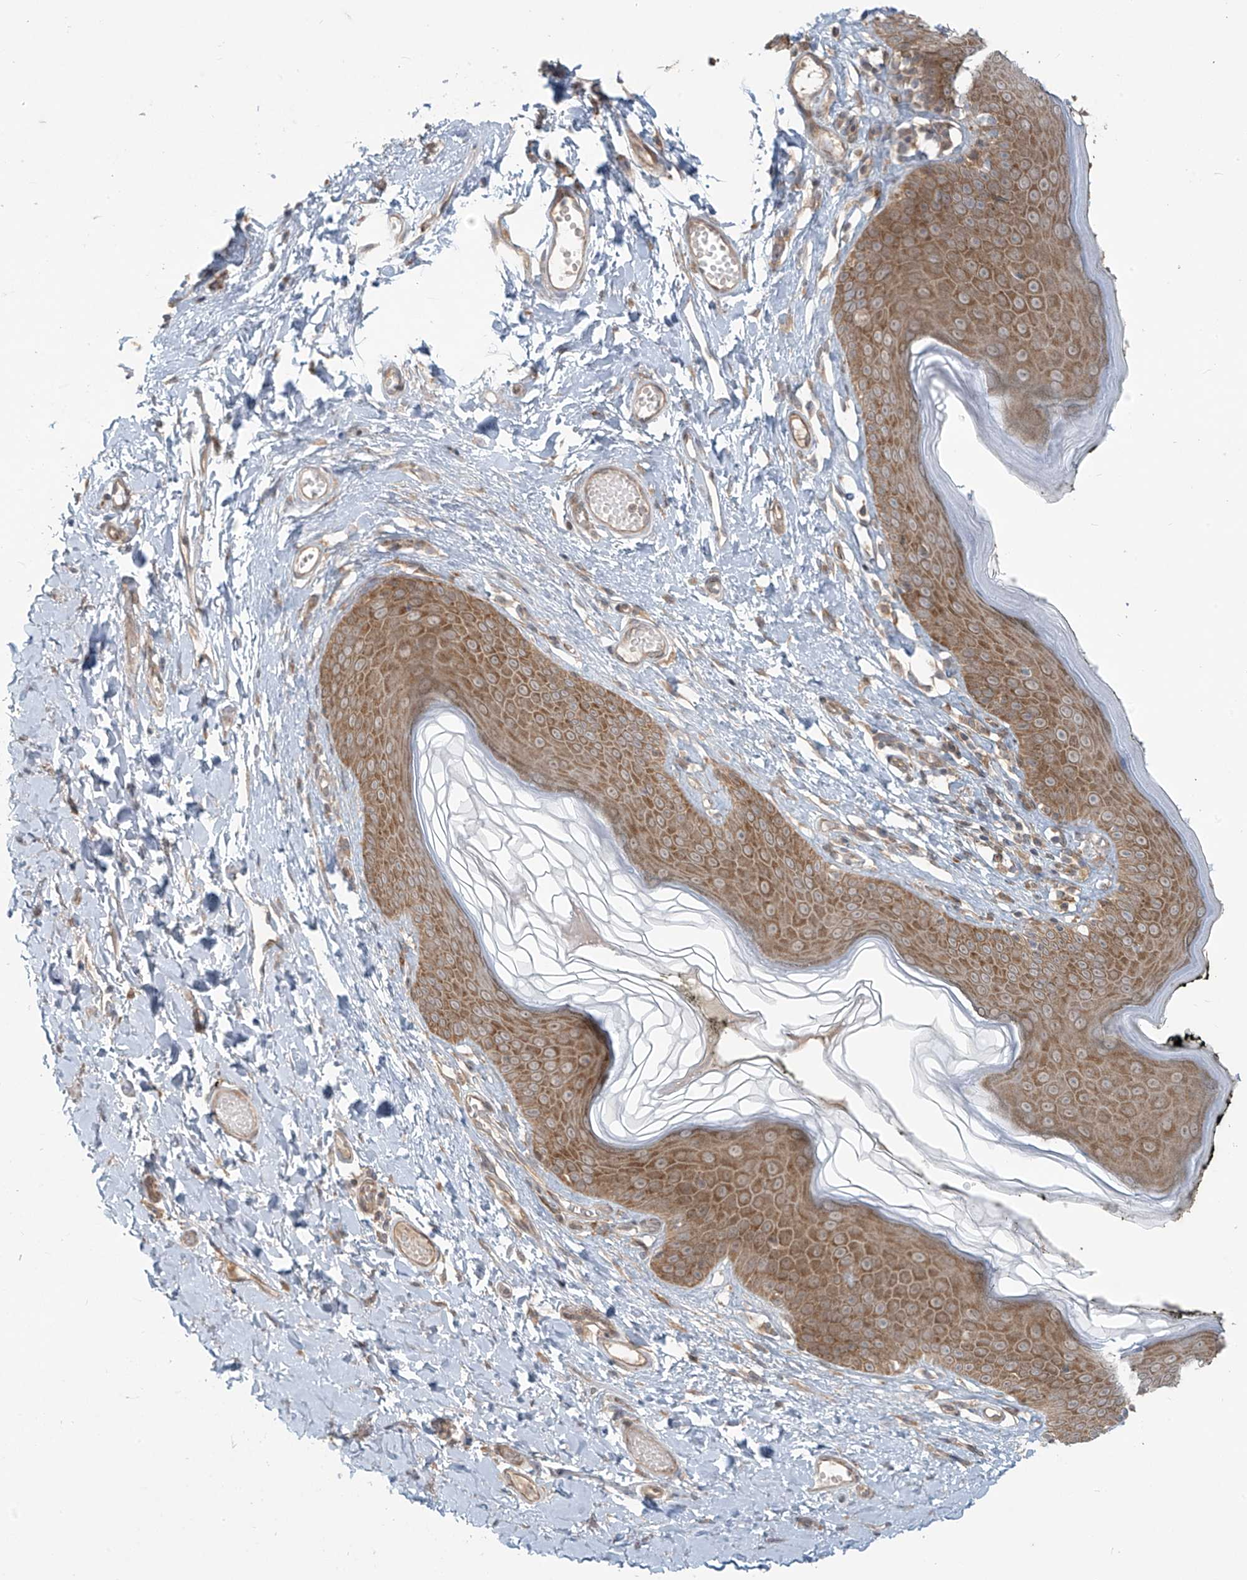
{"staining": {"intensity": "strong", "quantity": ">75%", "location": "cytoplasmic/membranous"}, "tissue": "skin", "cell_type": "Epidermal cells", "image_type": "normal", "snomed": [{"axis": "morphology", "description": "Normal tissue, NOS"}, {"axis": "morphology", "description": "Inflammation, NOS"}, {"axis": "topography", "description": "Vulva"}], "caption": "Protein staining demonstrates strong cytoplasmic/membranous staining in about >75% of epidermal cells in unremarkable skin.", "gene": "KATNIP", "patient": {"sex": "female", "age": 84}}